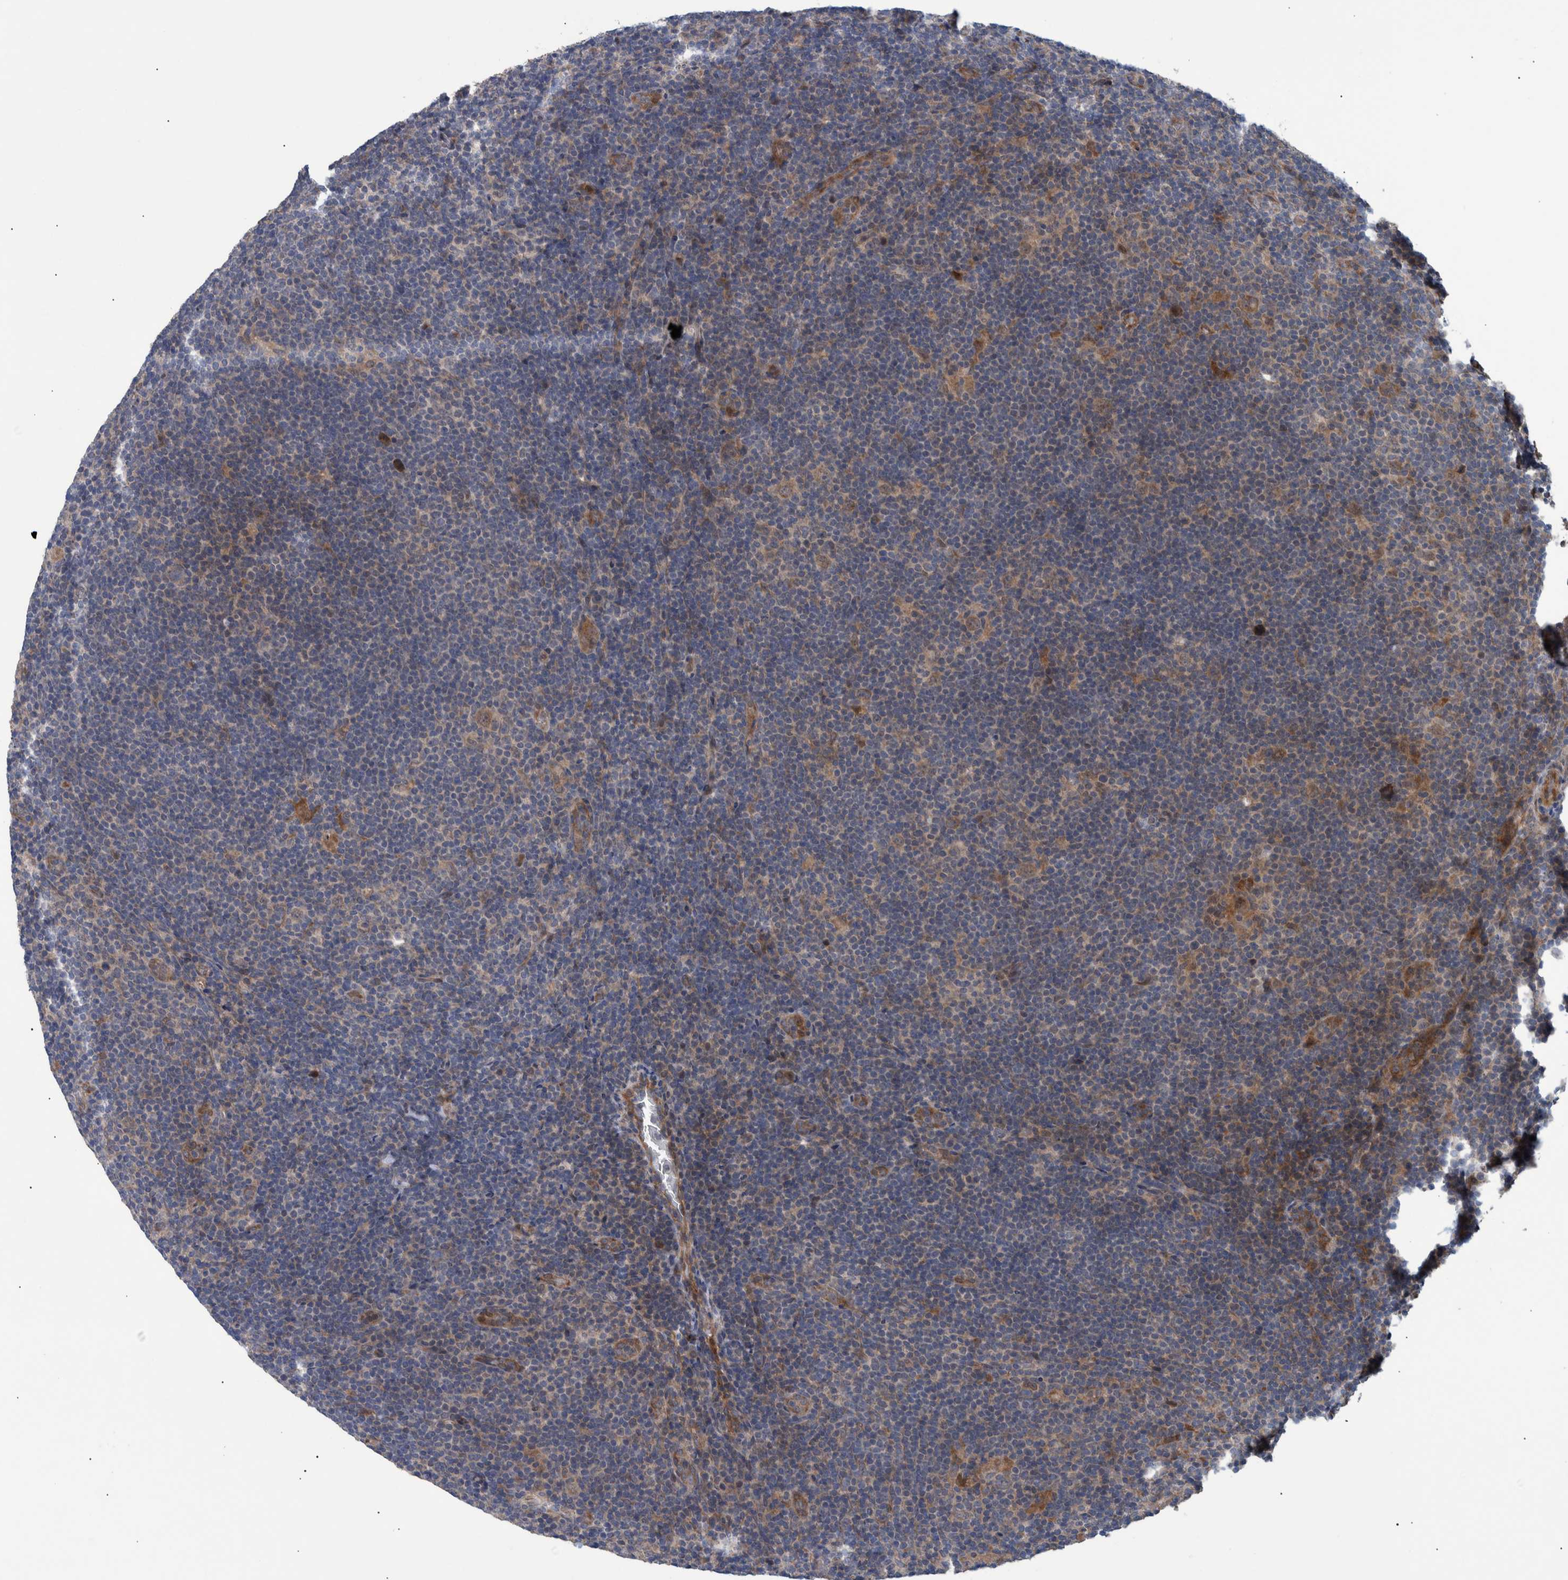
{"staining": {"intensity": "weak", "quantity": ">75%", "location": "cytoplasmic/membranous"}, "tissue": "lymphoma", "cell_type": "Tumor cells", "image_type": "cancer", "snomed": [{"axis": "morphology", "description": "Hodgkin's disease, NOS"}, {"axis": "topography", "description": "Lymph node"}], "caption": "Human lymphoma stained for a protein (brown) displays weak cytoplasmic/membranous positive expression in approximately >75% of tumor cells.", "gene": "B3GNTL1", "patient": {"sex": "female", "age": 57}}